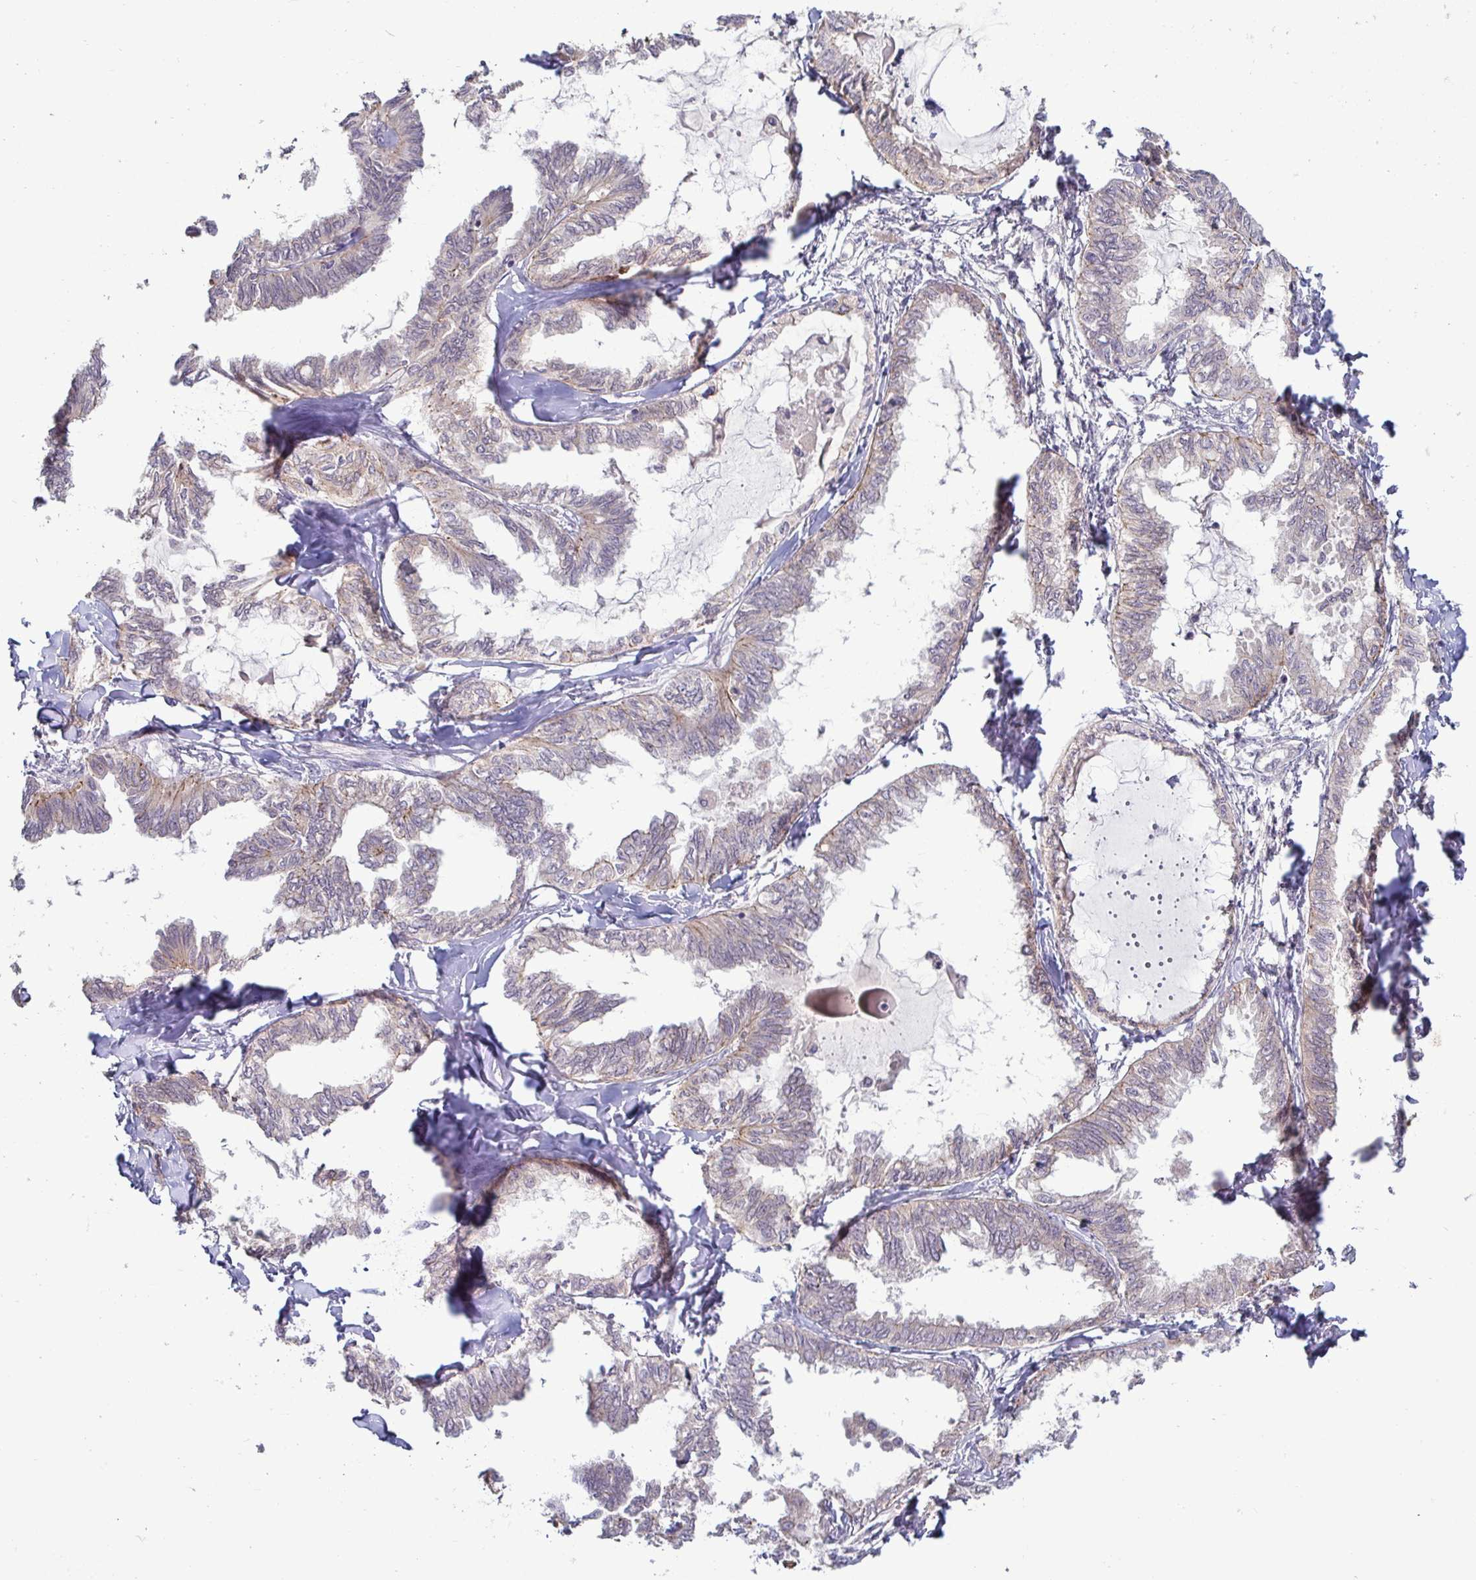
{"staining": {"intensity": "negative", "quantity": "none", "location": "none"}, "tissue": "ovarian cancer", "cell_type": "Tumor cells", "image_type": "cancer", "snomed": [{"axis": "morphology", "description": "Carcinoma, endometroid"}, {"axis": "topography", "description": "Ovary"}], "caption": "The image shows no staining of tumor cells in ovarian endometroid carcinoma. Nuclei are stained in blue.", "gene": "GSTM1", "patient": {"sex": "female", "age": 70}}